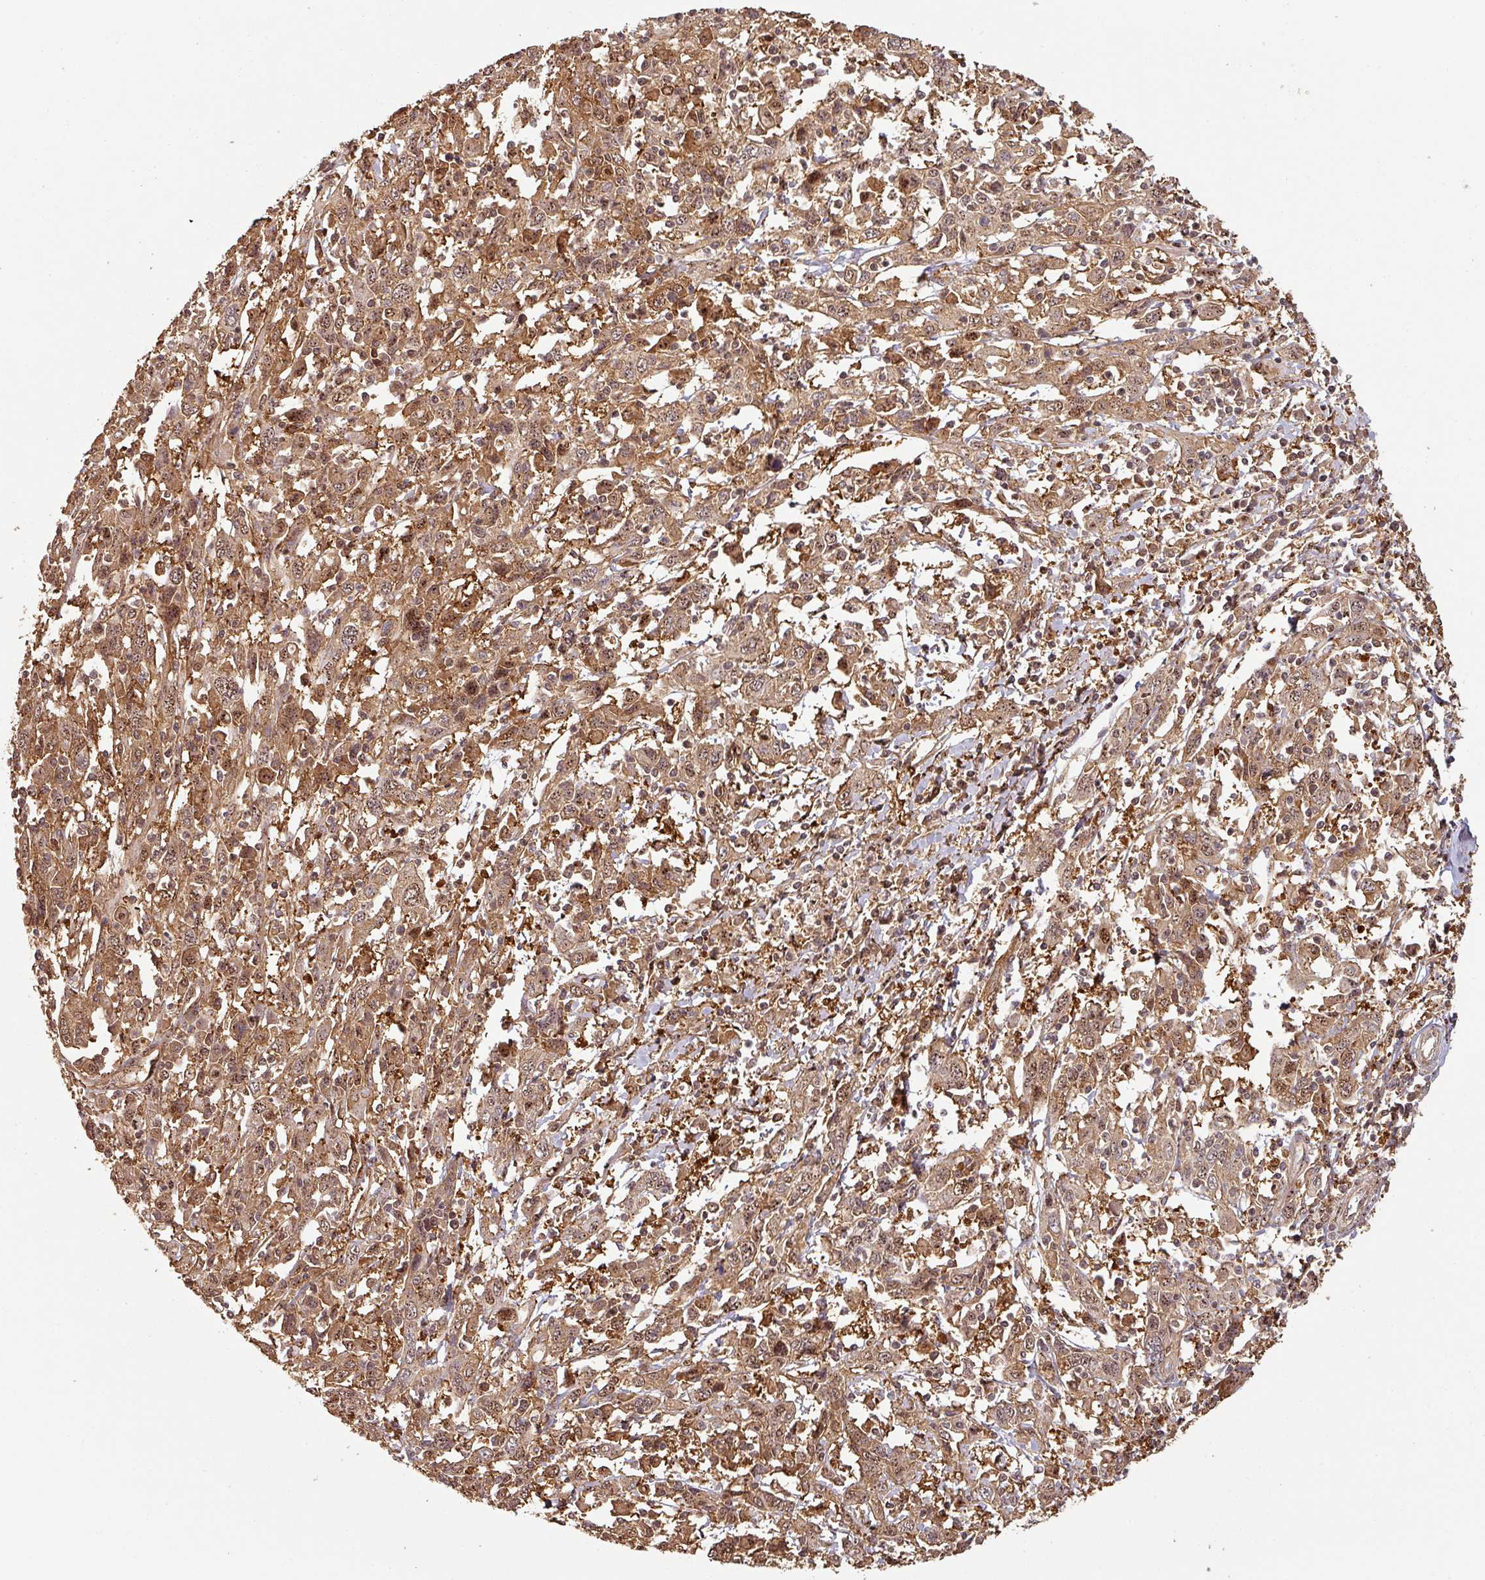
{"staining": {"intensity": "moderate", "quantity": ">75%", "location": "cytoplasmic/membranous,nuclear"}, "tissue": "cervical cancer", "cell_type": "Tumor cells", "image_type": "cancer", "snomed": [{"axis": "morphology", "description": "Squamous cell carcinoma, NOS"}, {"axis": "topography", "description": "Cervix"}], "caption": "DAB immunohistochemical staining of human squamous cell carcinoma (cervical) displays moderate cytoplasmic/membranous and nuclear protein positivity in about >75% of tumor cells. (IHC, brightfield microscopy, high magnification).", "gene": "ZNF322", "patient": {"sex": "female", "age": 46}}